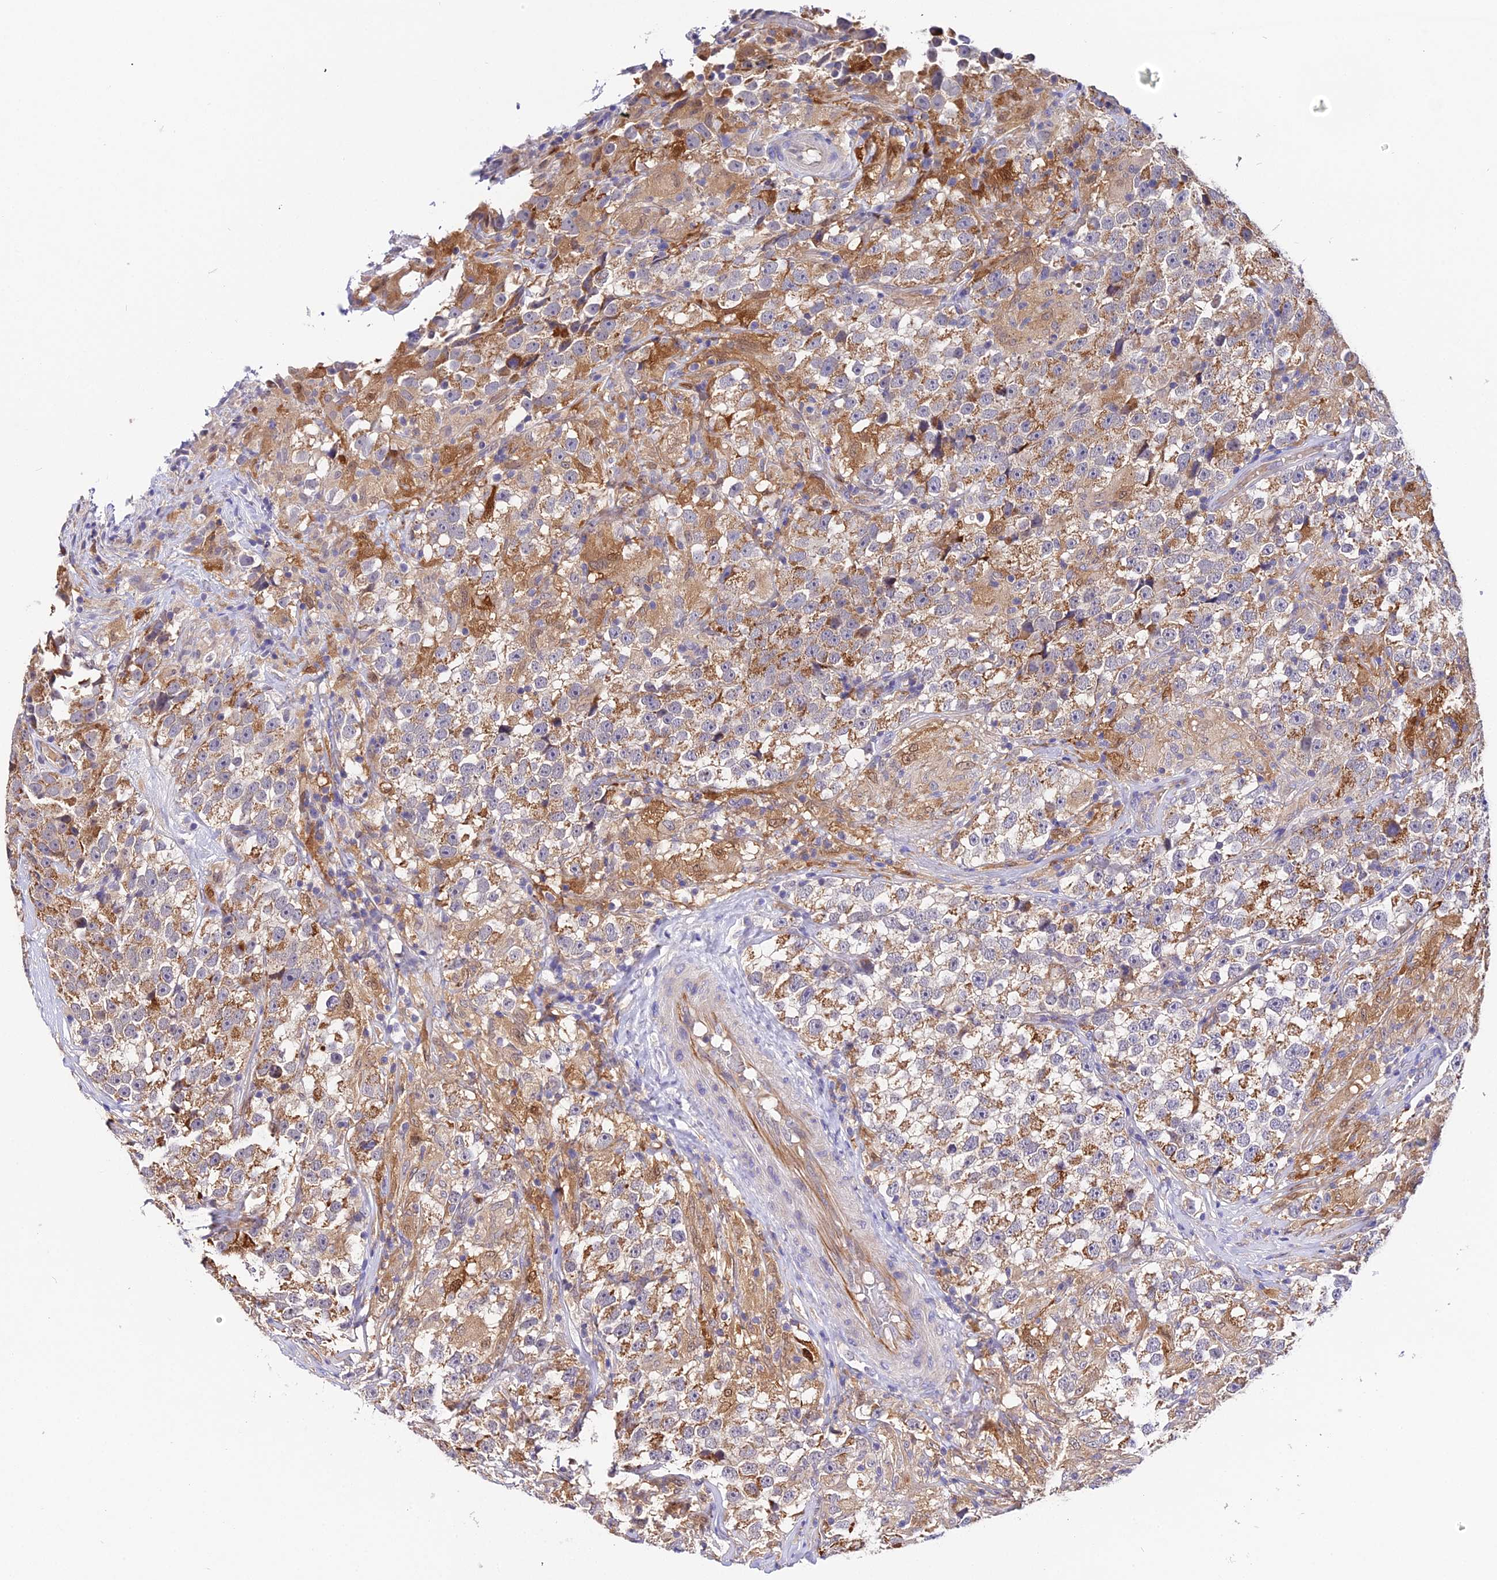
{"staining": {"intensity": "moderate", "quantity": ">75%", "location": "cytoplasmic/membranous"}, "tissue": "testis cancer", "cell_type": "Tumor cells", "image_type": "cancer", "snomed": [{"axis": "morphology", "description": "Seminoma, NOS"}, {"axis": "topography", "description": "Testis"}], "caption": "Testis seminoma was stained to show a protein in brown. There is medium levels of moderate cytoplasmic/membranous expression in approximately >75% of tumor cells. (DAB (3,3'-diaminobenzidine) IHC, brown staining for protein, blue staining for nuclei).", "gene": "ZBED8", "patient": {"sex": "male", "age": 46}}